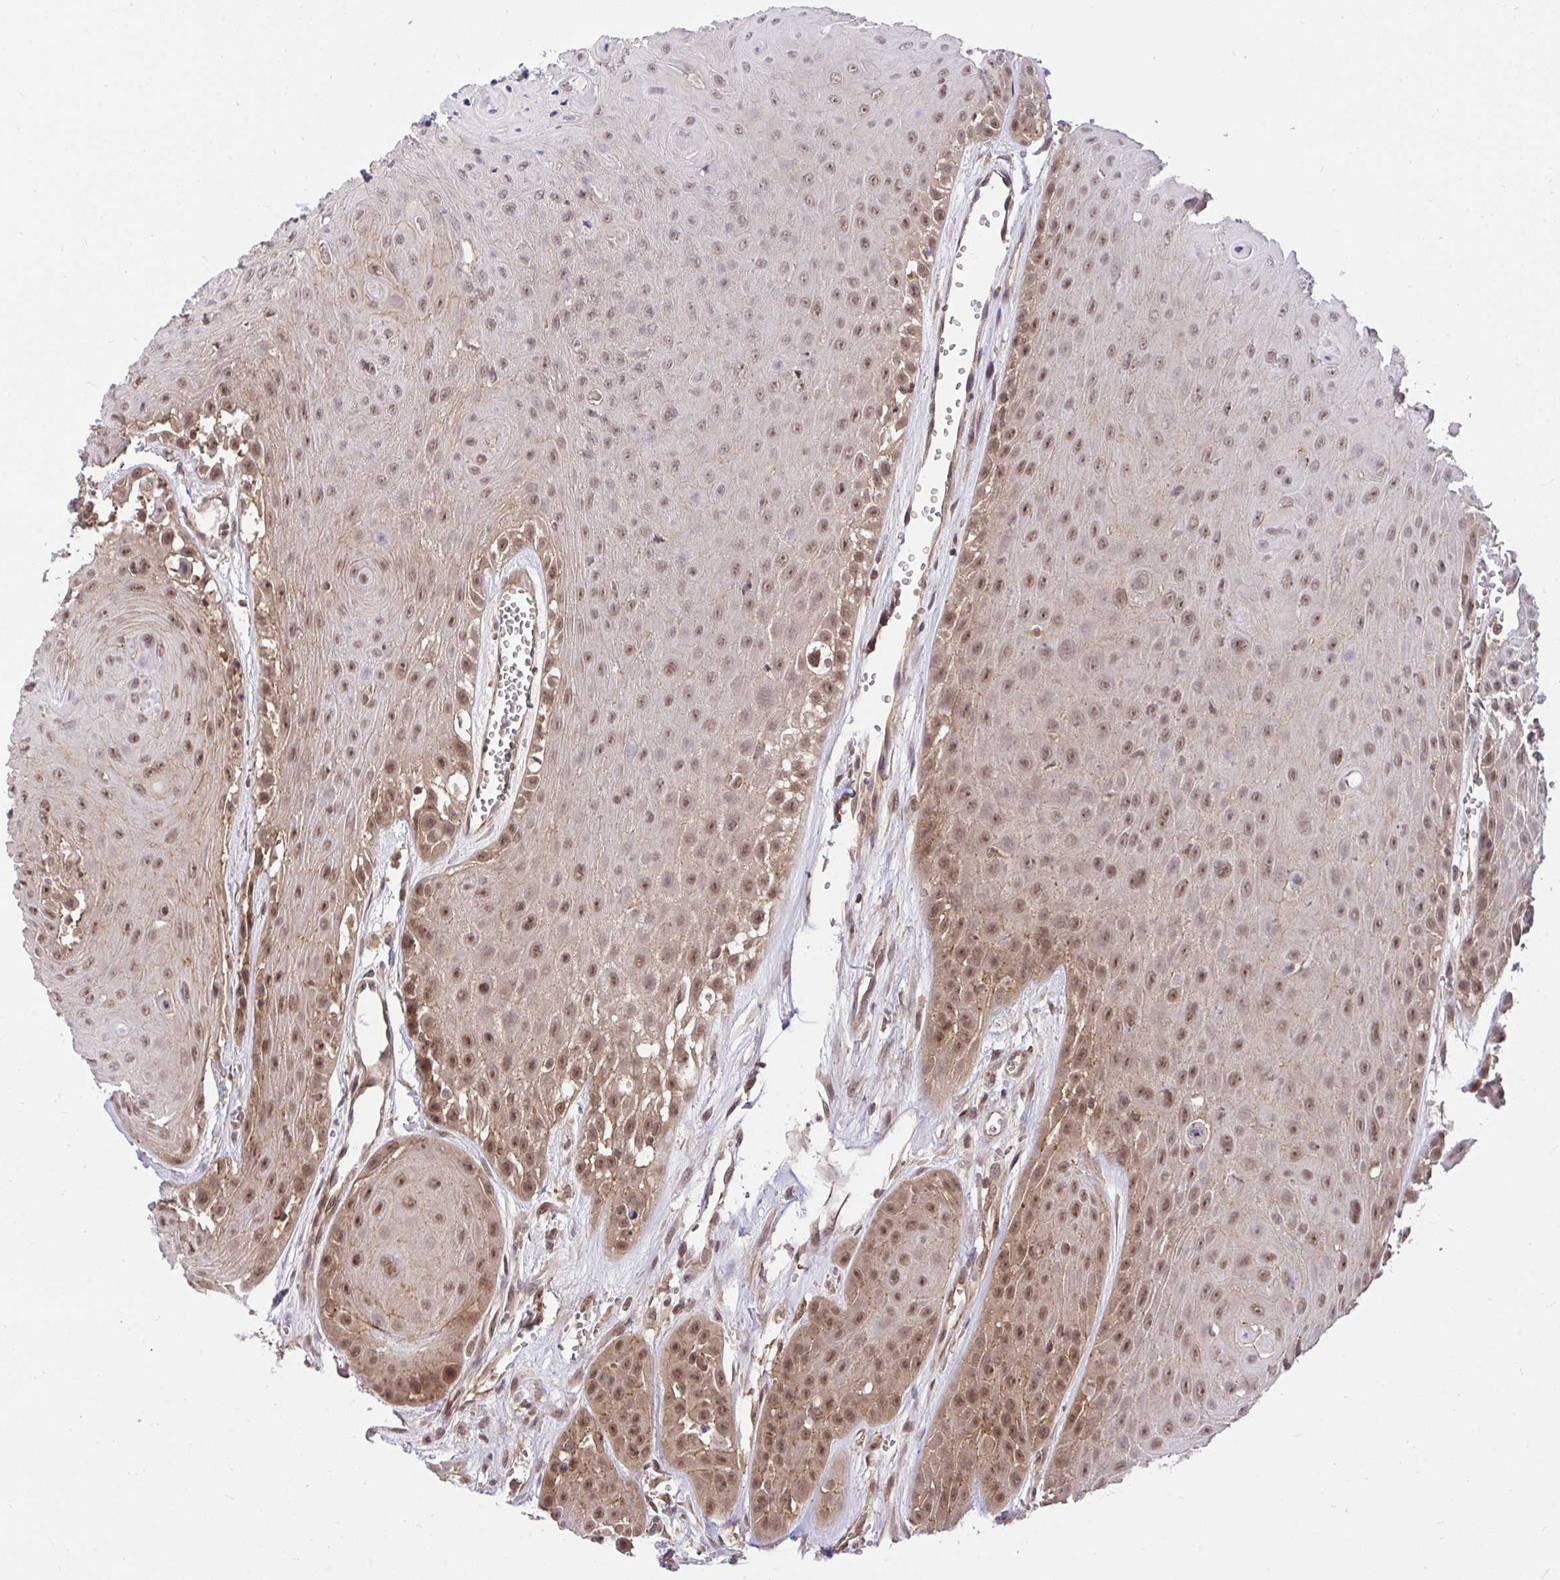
{"staining": {"intensity": "moderate", "quantity": ">75%", "location": "nuclear"}, "tissue": "head and neck cancer", "cell_type": "Tumor cells", "image_type": "cancer", "snomed": [{"axis": "morphology", "description": "Squamous cell carcinoma, NOS"}, {"axis": "topography", "description": "Oral tissue"}, {"axis": "topography", "description": "Head-Neck"}], "caption": "A micrograph of head and neck cancer (squamous cell carcinoma) stained for a protein displays moderate nuclear brown staining in tumor cells.", "gene": "PPP1CA", "patient": {"sex": "male", "age": 81}}